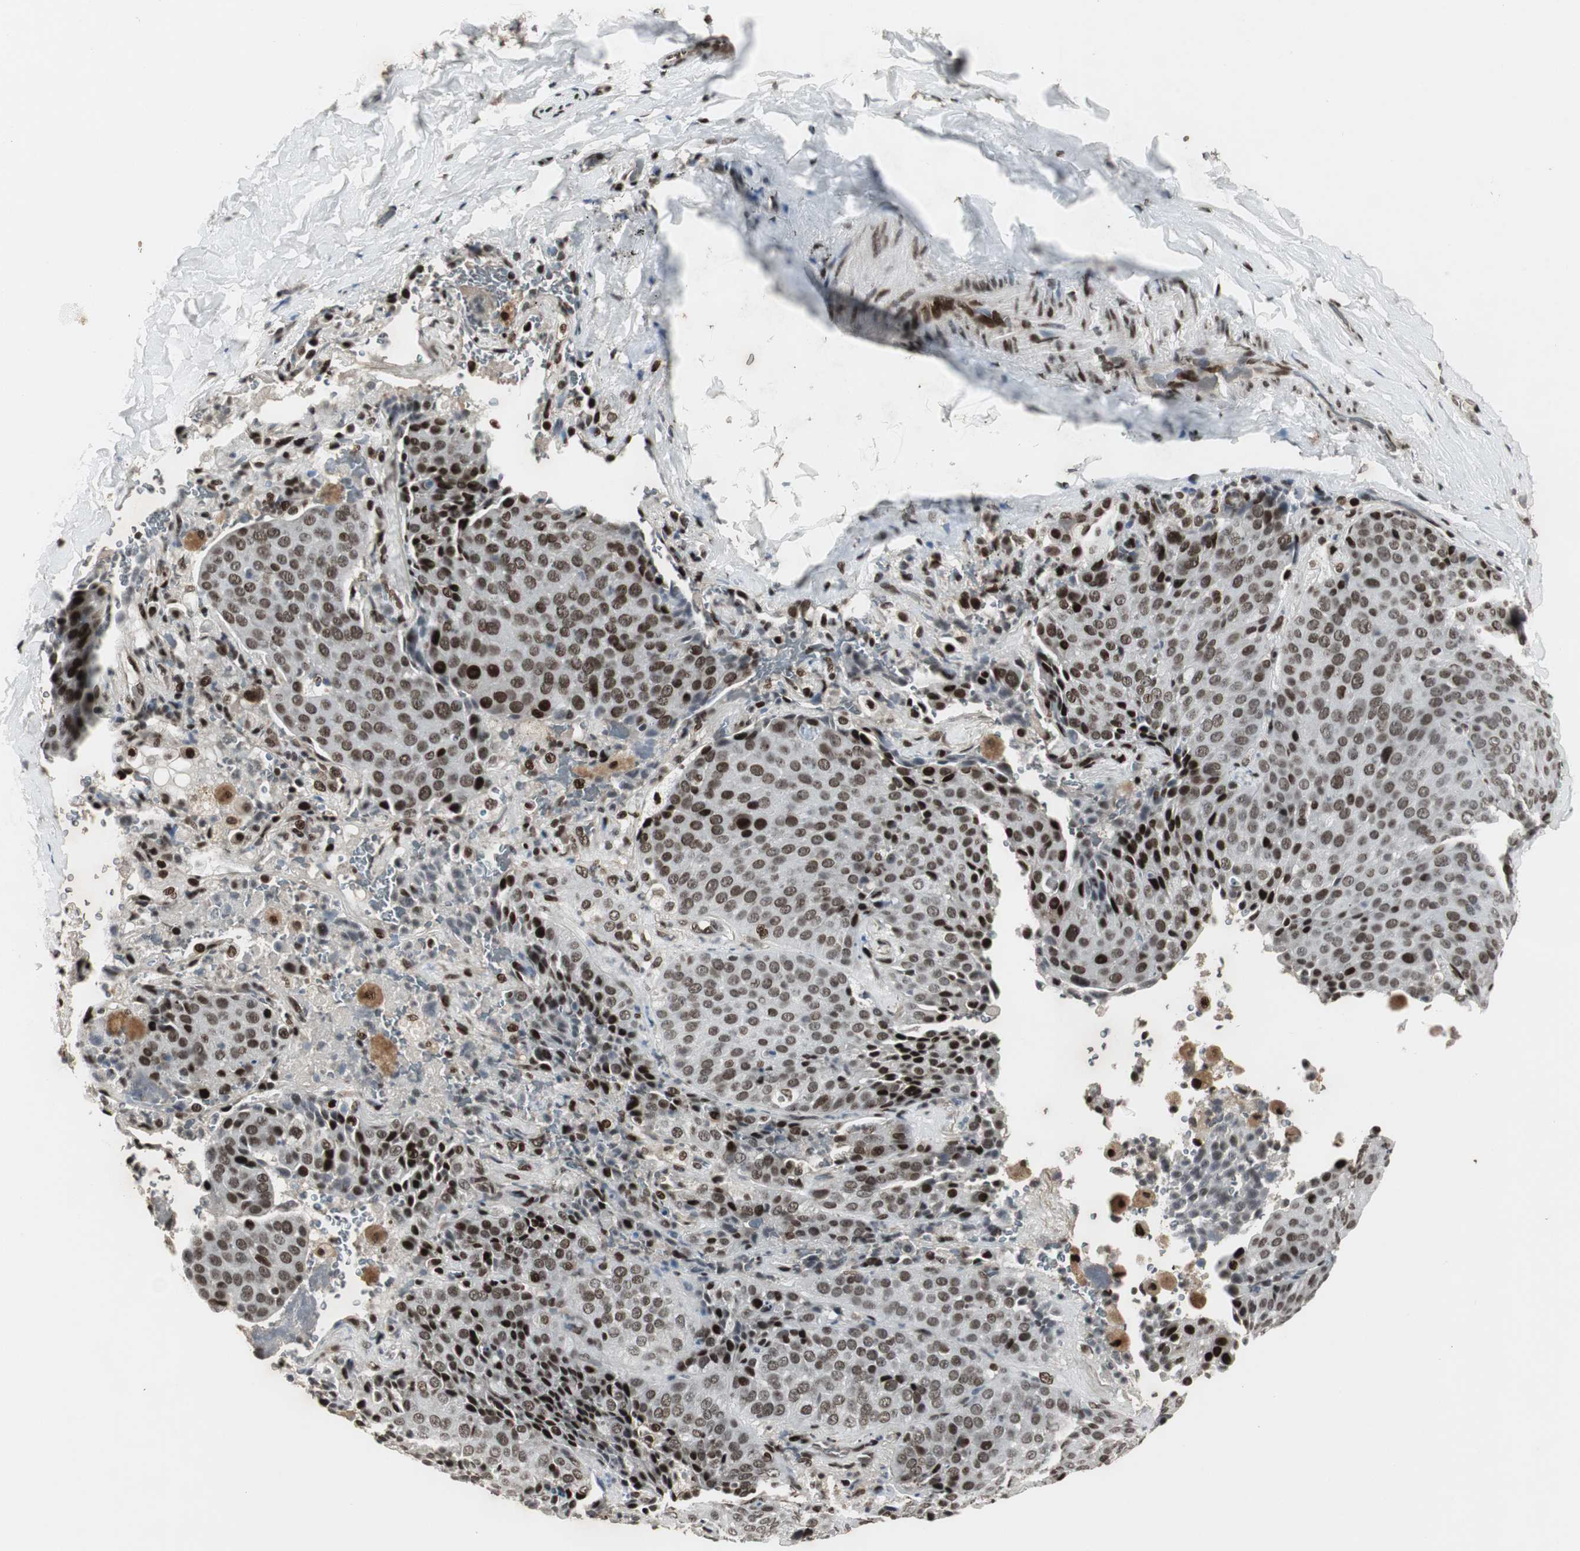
{"staining": {"intensity": "moderate", "quantity": ">75%", "location": "nuclear"}, "tissue": "lung cancer", "cell_type": "Tumor cells", "image_type": "cancer", "snomed": [{"axis": "morphology", "description": "Squamous cell carcinoma, NOS"}, {"axis": "topography", "description": "Lung"}], "caption": "A brown stain labels moderate nuclear staining of a protein in lung squamous cell carcinoma tumor cells.", "gene": "TAF5", "patient": {"sex": "male", "age": 54}}